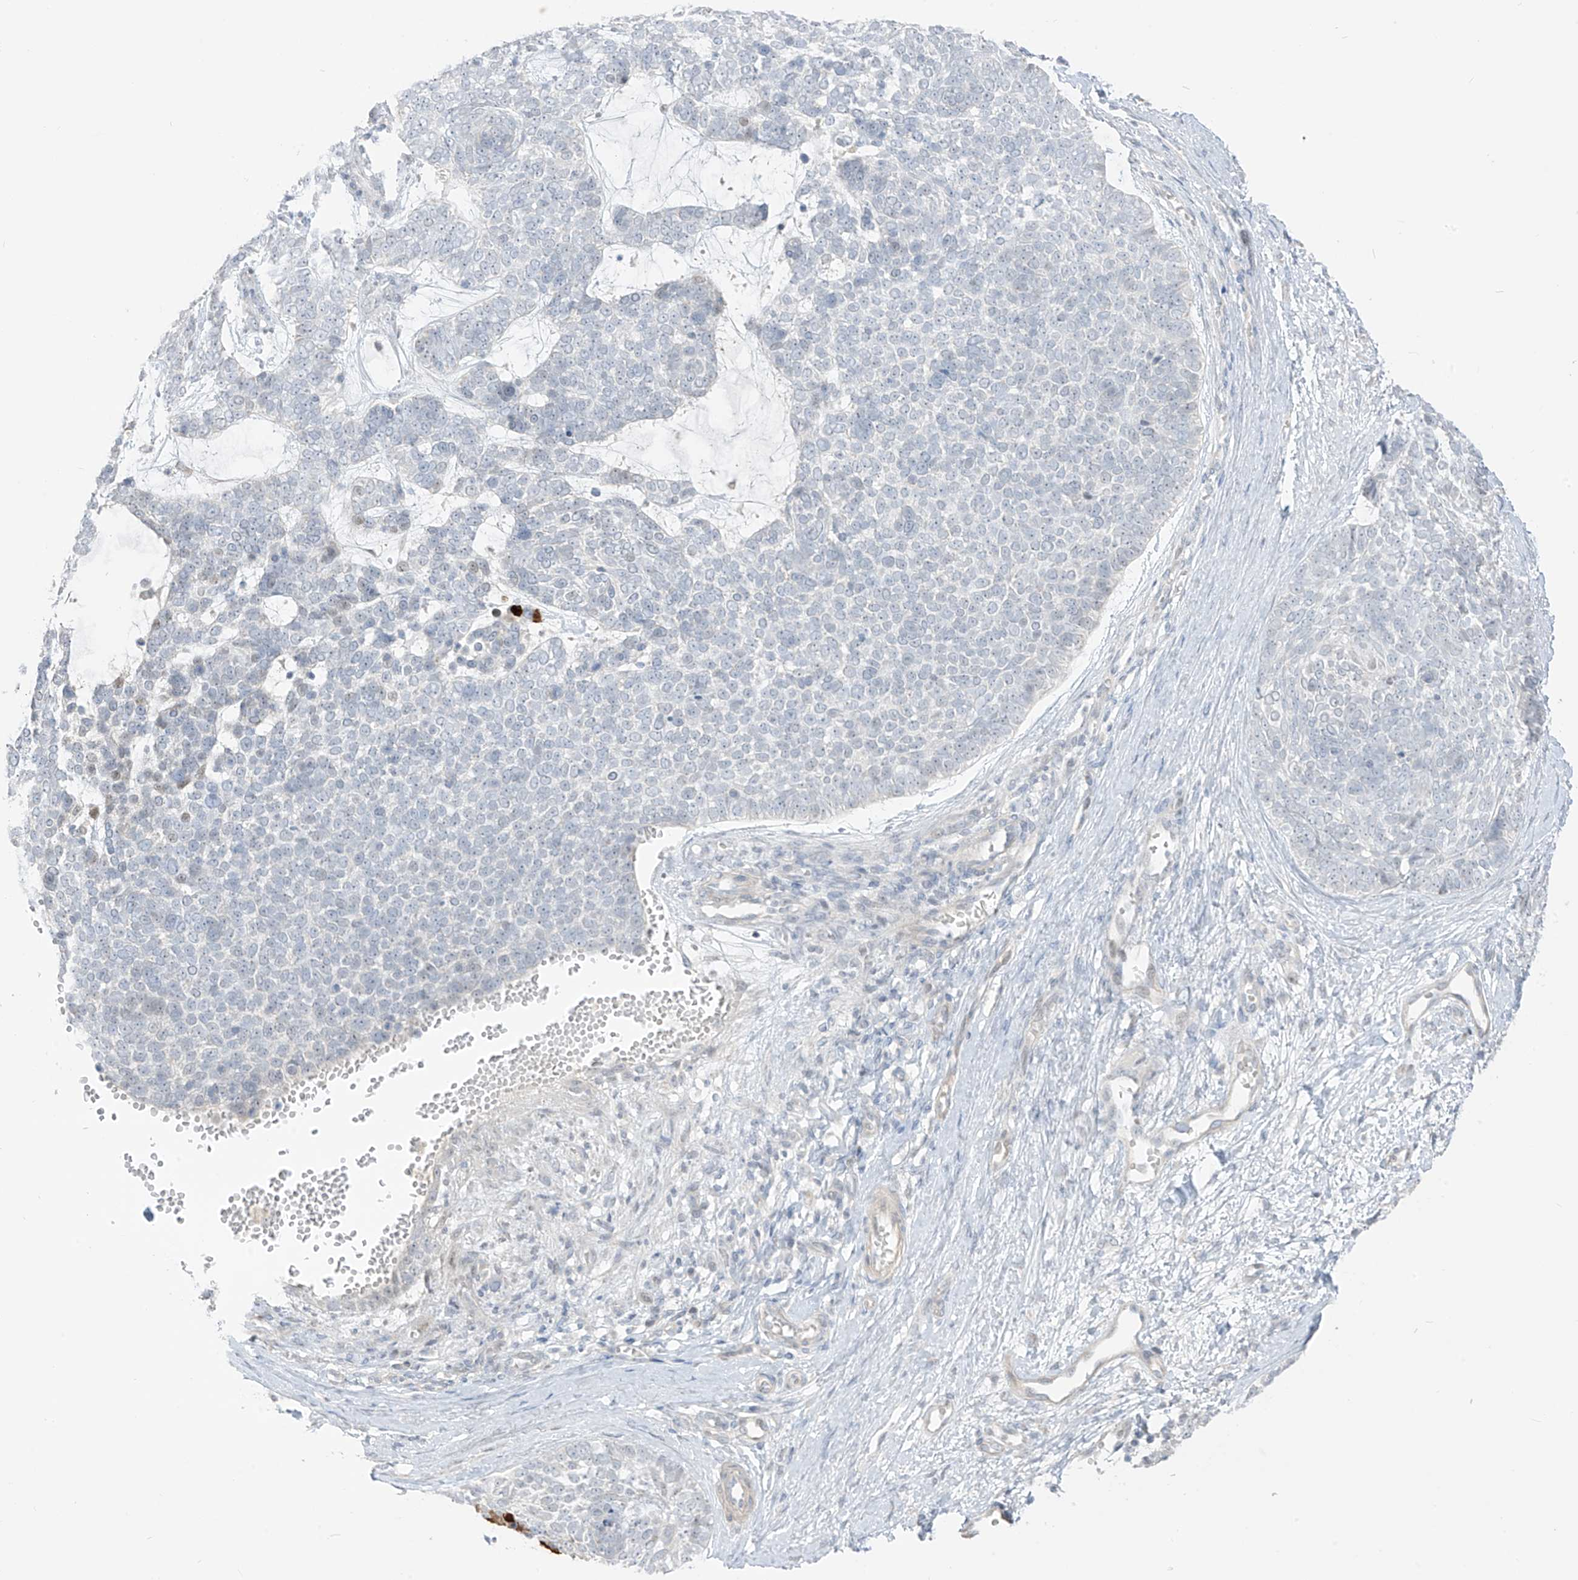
{"staining": {"intensity": "negative", "quantity": "none", "location": "none"}, "tissue": "skin cancer", "cell_type": "Tumor cells", "image_type": "cancer", "snomed": [{"axis": "morphology", "description": "Basal cell carcinoma"}, {"axis": "topography", "description": "Skin"}], "caption": "Tumor cells show no significant positivity in skin cancer.", "gene": "ASPRV1", "patient": {"sex": "female", "age": 81}}